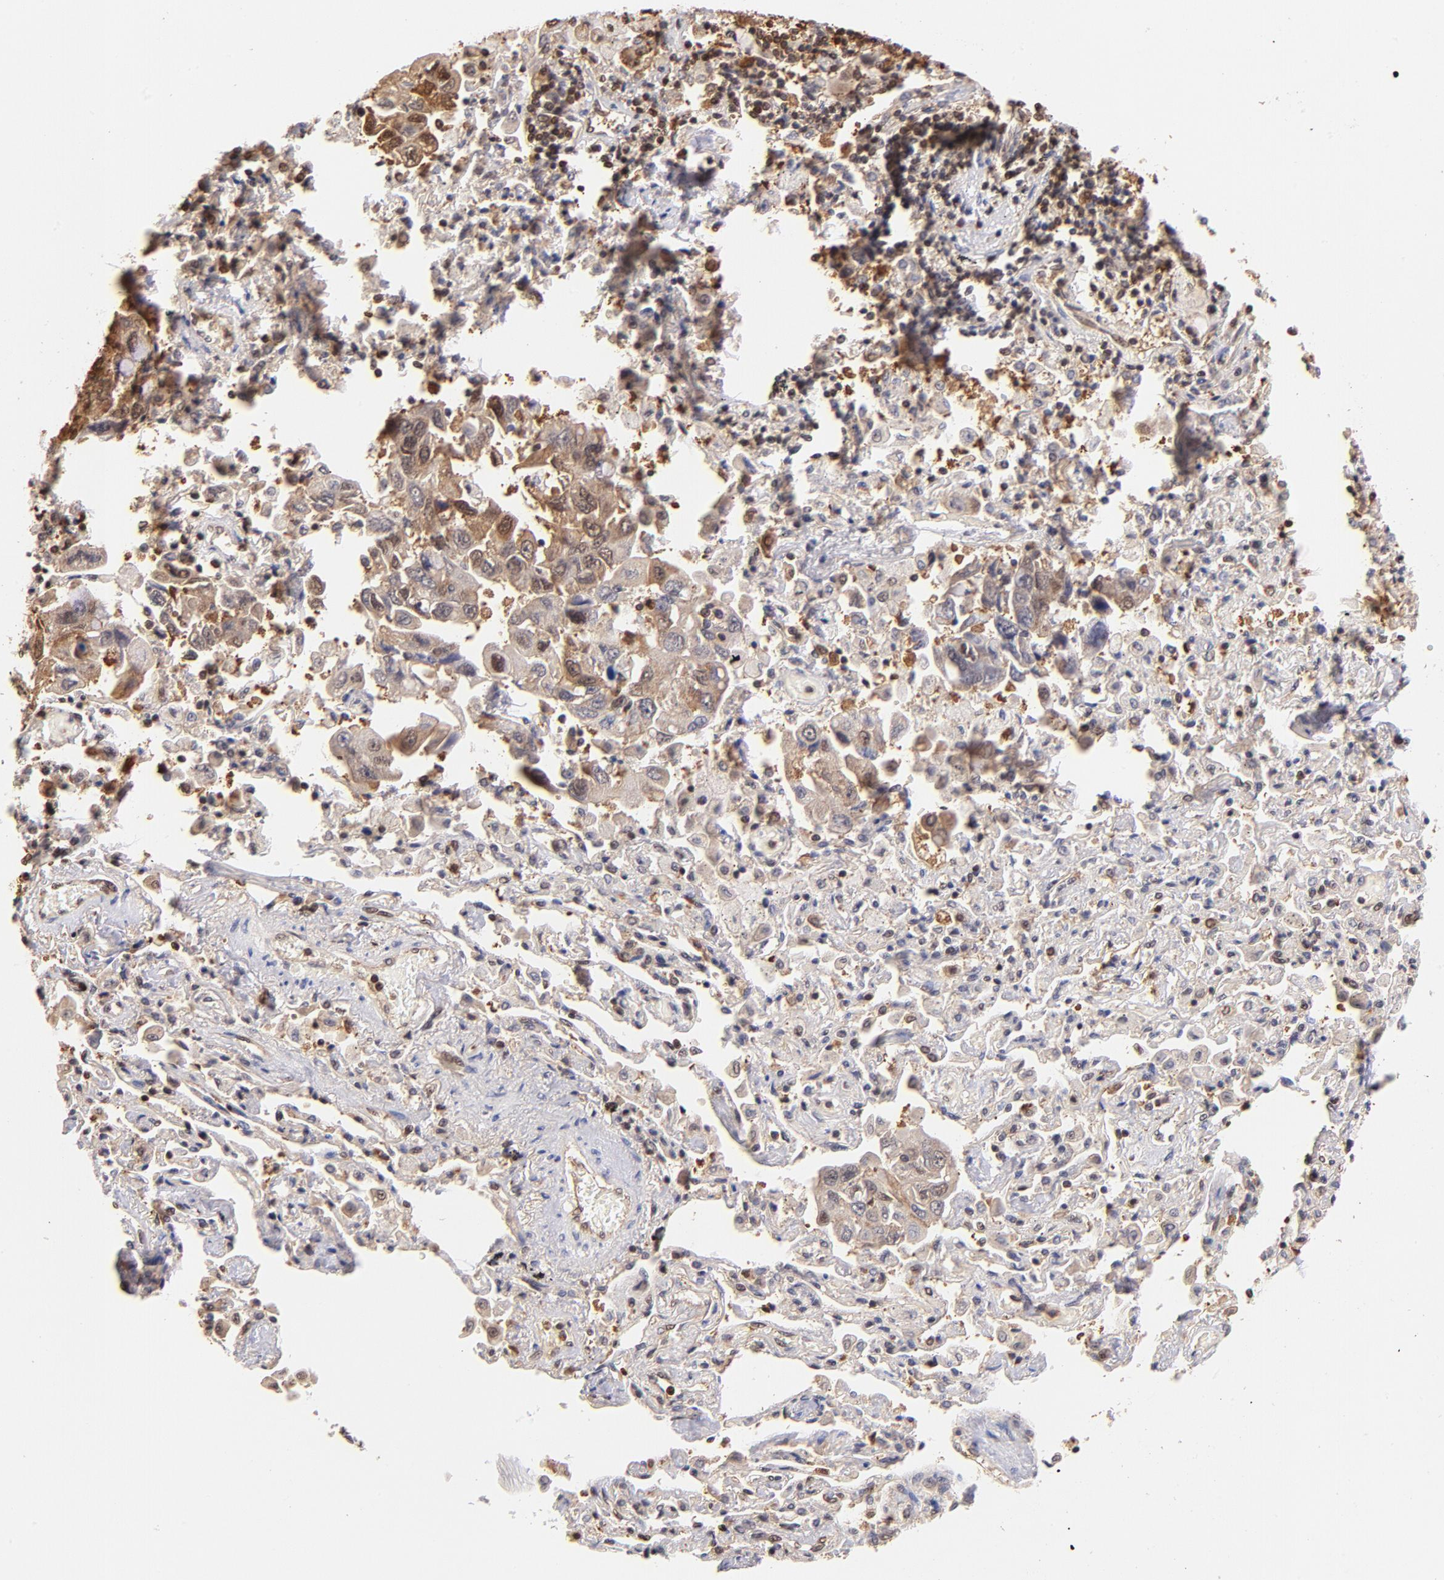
{"staining": {"intensity": "moderate", "quantity": ">75%", "location": "cytoplasmic/membranous,nuclear"}, "tissue": "lung cancer", "cell_type": "Tumor cells", "image_type": "cancer", "snomed": [{"axis": "morphology", "description": "Adenocarcinoma, NOS"}, {"axis": "topography", "description": "Lung"}], "caption": "IHC histopathology image of neoplastic tissue: human adenocarcinoma (lung) stained using immunohistochemistry (IHC) shows medium levels of moderate protein expression localized specifically in the cytoplasmic/membranous and nuclear of tumor cells, appearing as a cytoplasmic/membranous and nuclear brown color.", "gene": "YWHAB", "patient": {"sex": "male", "age": 64}}